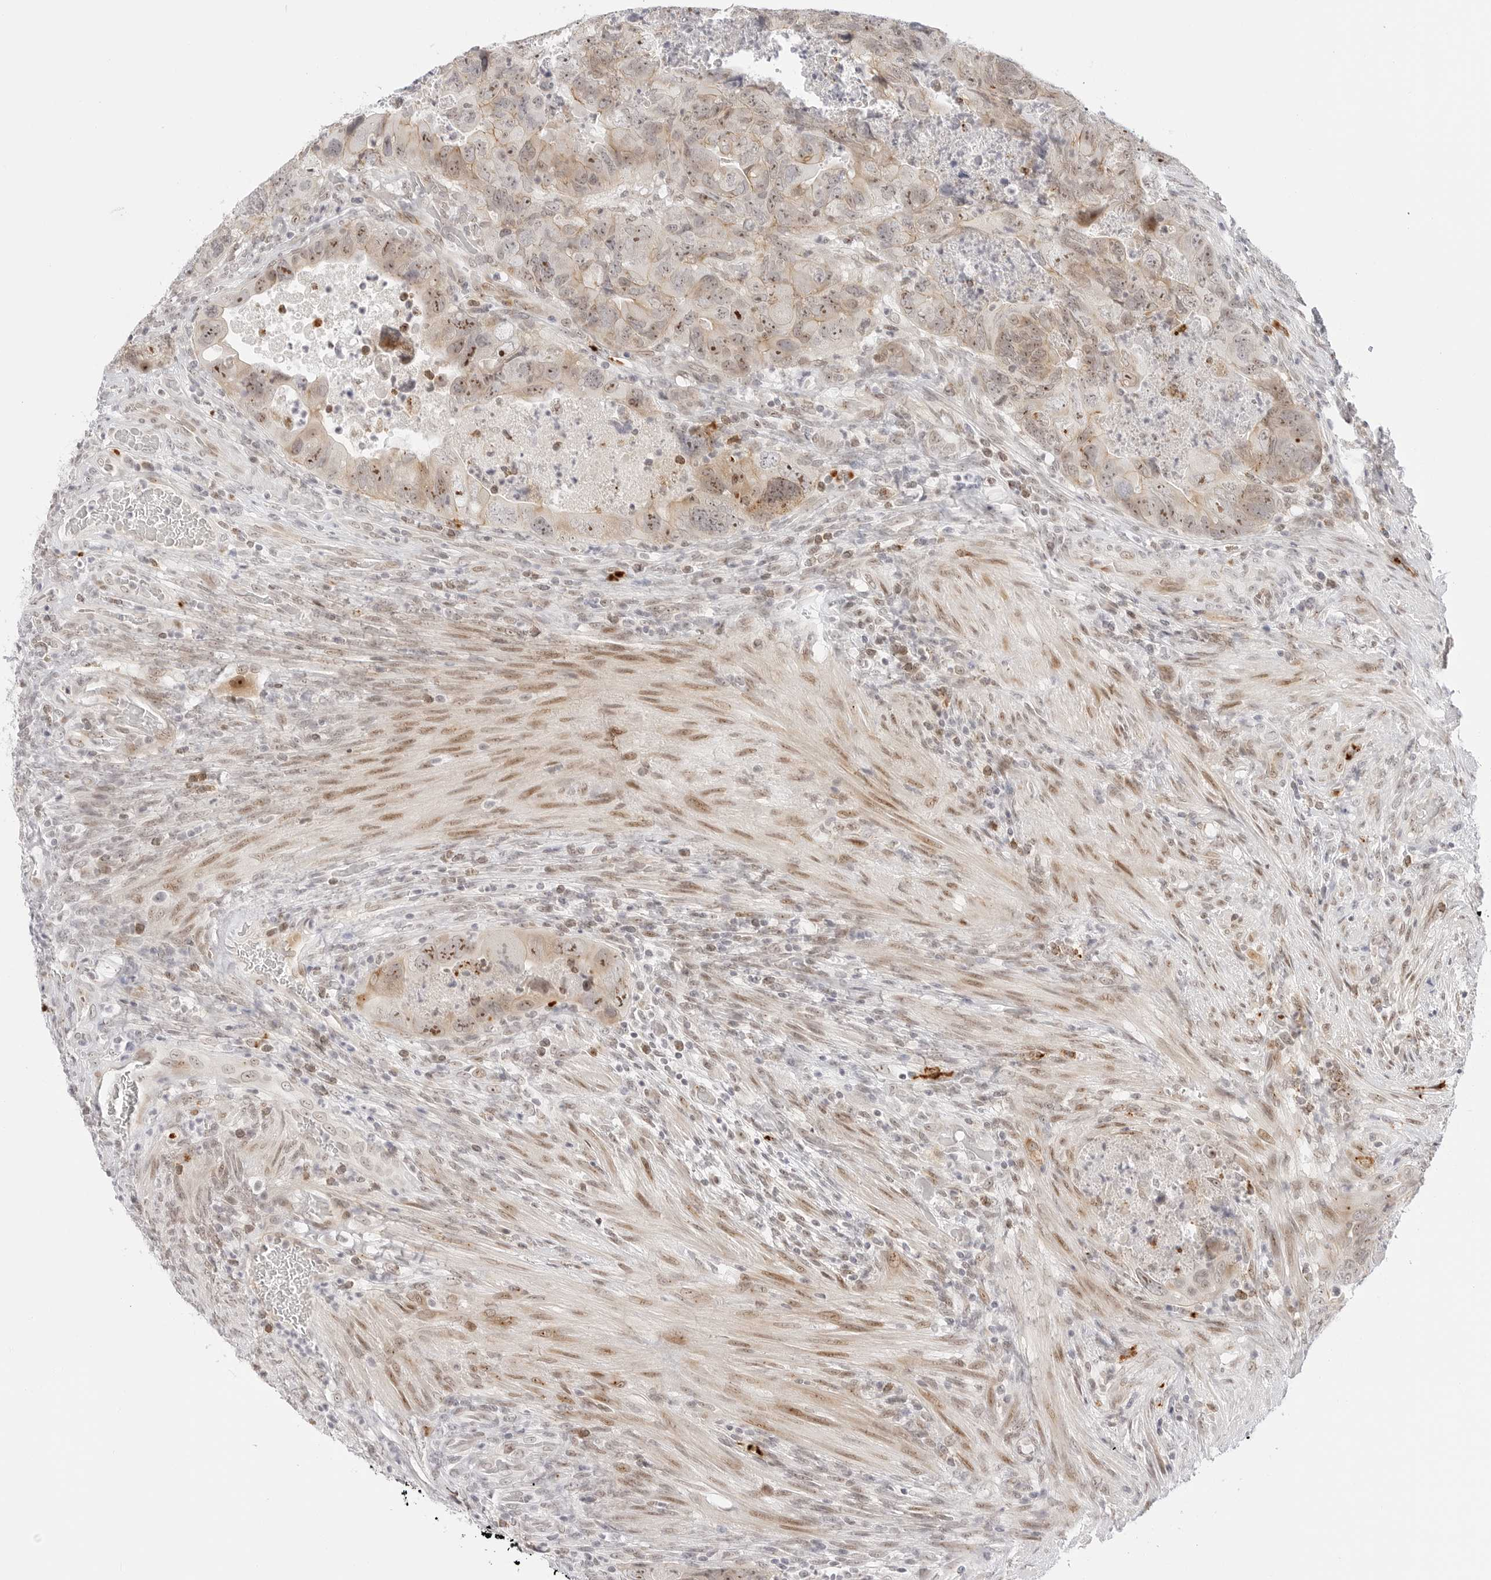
{"staining": {"intensity": "moderate", "quantity": ">75%", "location": "cytoplasmic/membranous,nuclear"}, "tissue": "colorectal cancer", "cell_type": "Tumor cells", "image_type": "cancer", "snomed": [{"axis": "morphology", "description": "Adenocarcinoma, NOS"}, {"axis": "topography", "description": "Rectum"}], "caption": "Human adenocarcinoma (colorectal) stained with a protein marker shows moderate staining in tumor cells.", "gene": "HIPK3", "patient": {"sex": "male", "age": 63}}